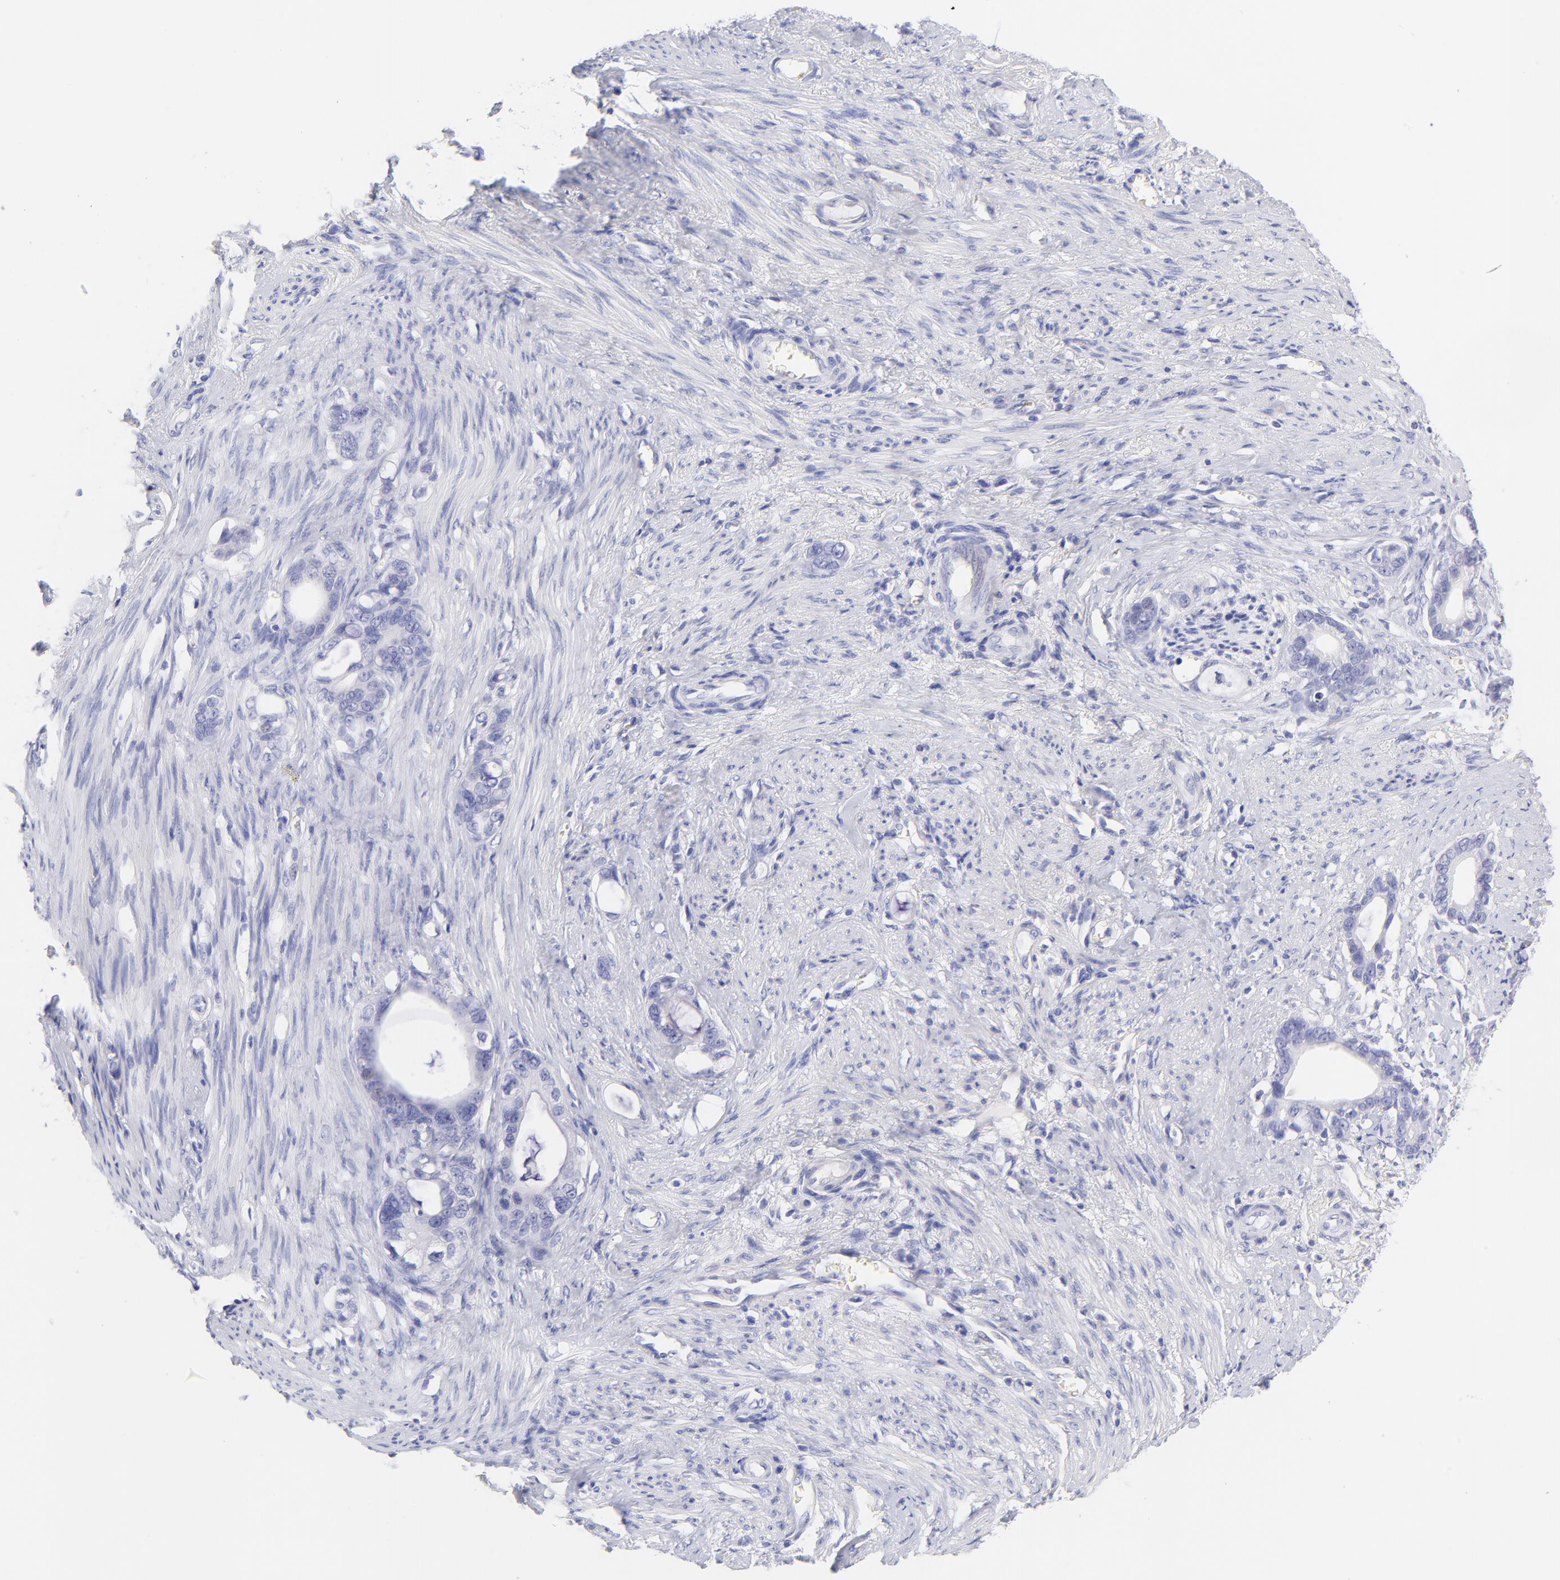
{"staining": {"intensity": "negative", "quantity": "none", "location": "none"}, "tissue": "stomach cancer", "cell_type": "Tumor cells", "image_type": "cancer", "snomed": [{"axis": "morphology", "description": "Adenocarcinoma, NOS"}, {"axis": "topography", "description": "Stomach"}], "caption": "Stomach adenocarcinoma stained for a protein using IHC shows no positivity tumor cells.", "gene": "FRMPD3", "patient": {"sex": "female", "age": 75}}